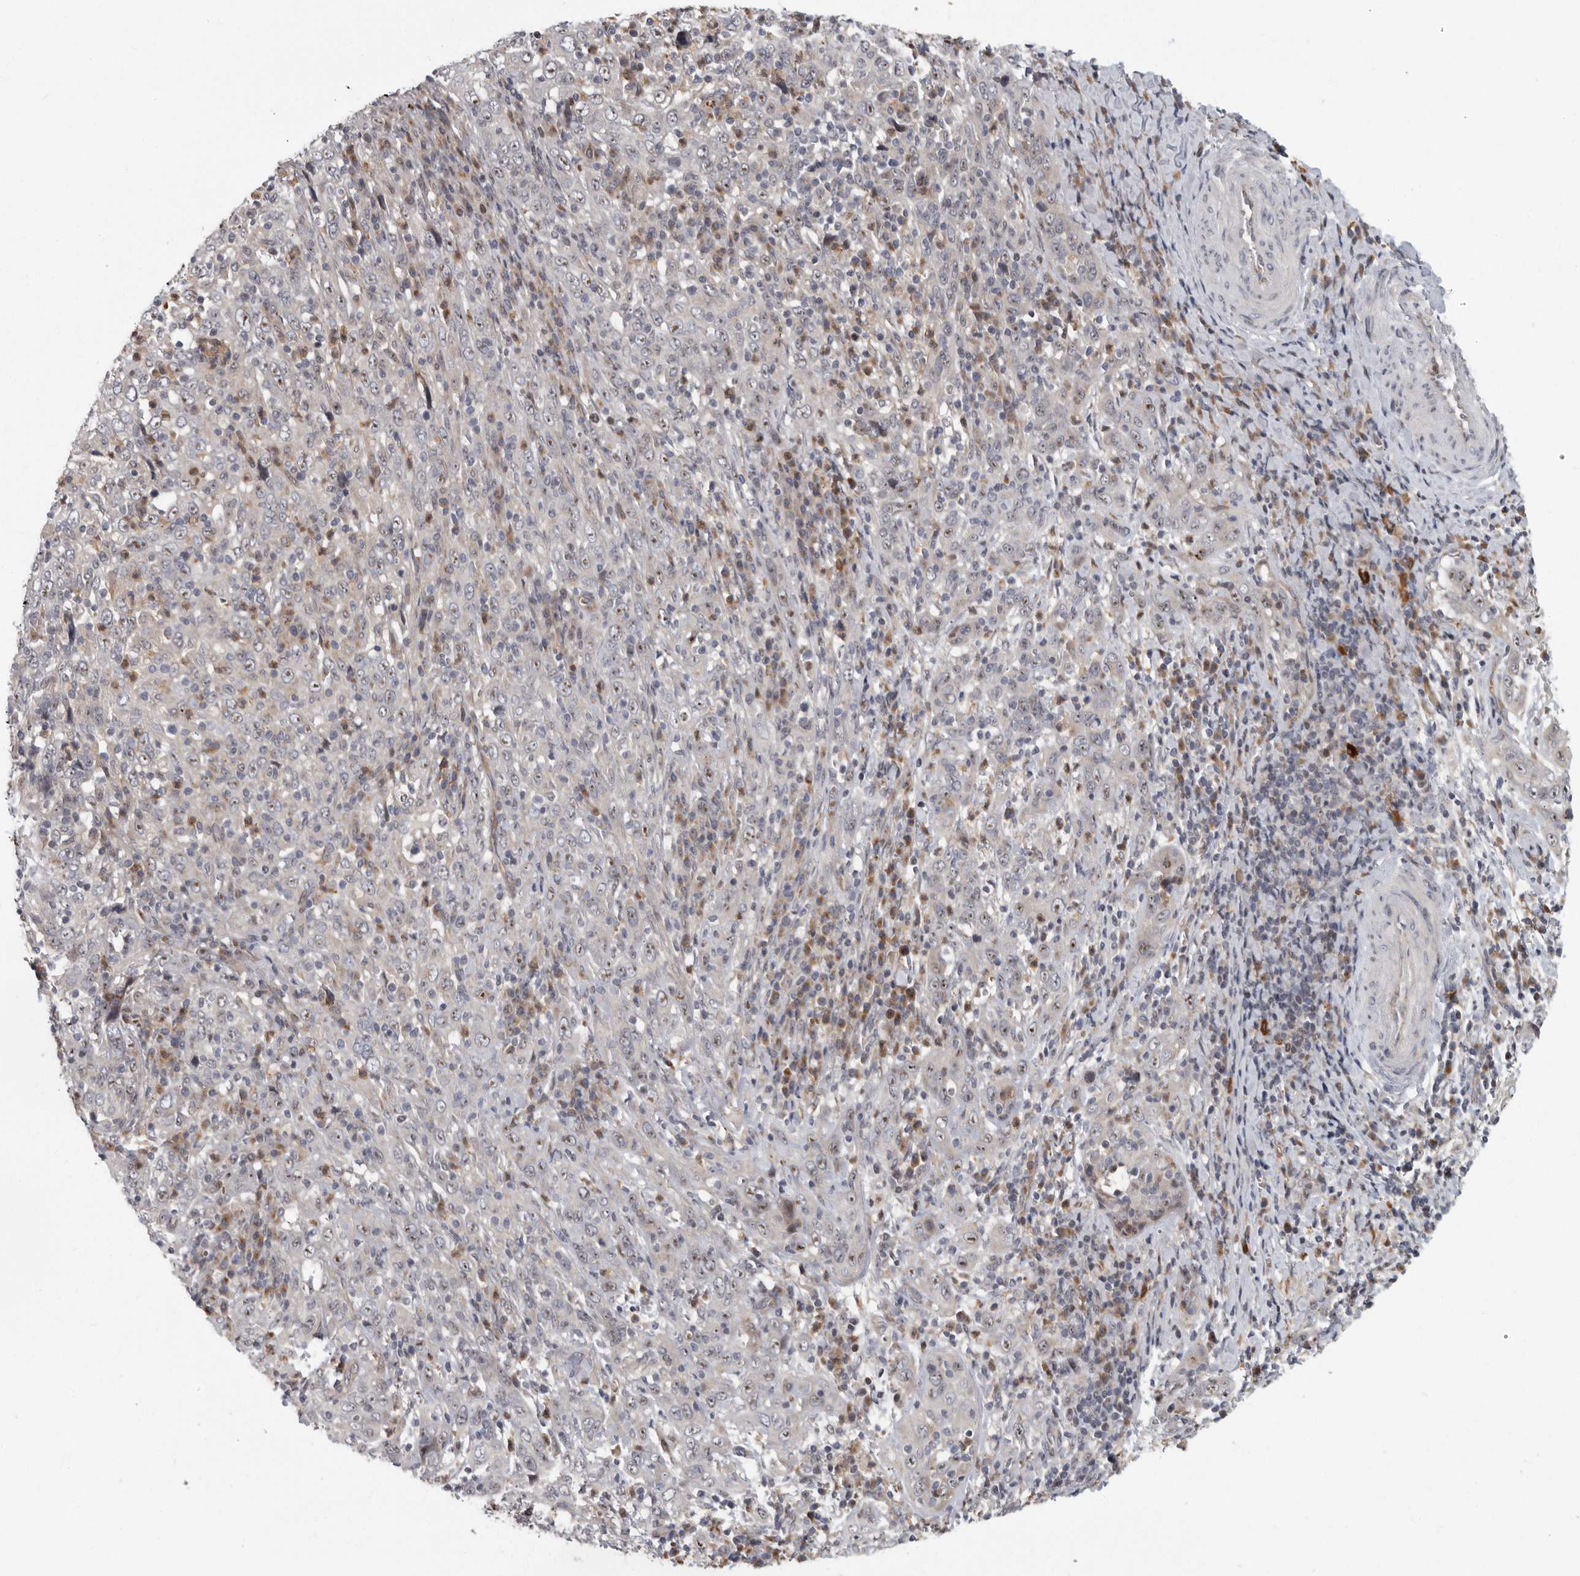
{"staining": {"intensity": "moderate", "quantity": "<25%", "location": "nuclear"}, "tissue": "cervical cancer", "cell_type": "Tumor cells", "image_type": "cancer", "snomed": [{"axis": "morphology", "description": "Squamous cell carcinoma, NOS"}, {"axis": "topography", "description": "Cervix"}], "caption": "Immunohistochemical staining of human cervical squamous cell carcinoma displays low levels of moderate nuclear staining in approximately <25% of tumor cells. (brown staining indicates protein expression, while blue staining denotes nuclei).", "gene": "PDCD11", "patient": {"sex": "female", "age": 46}}